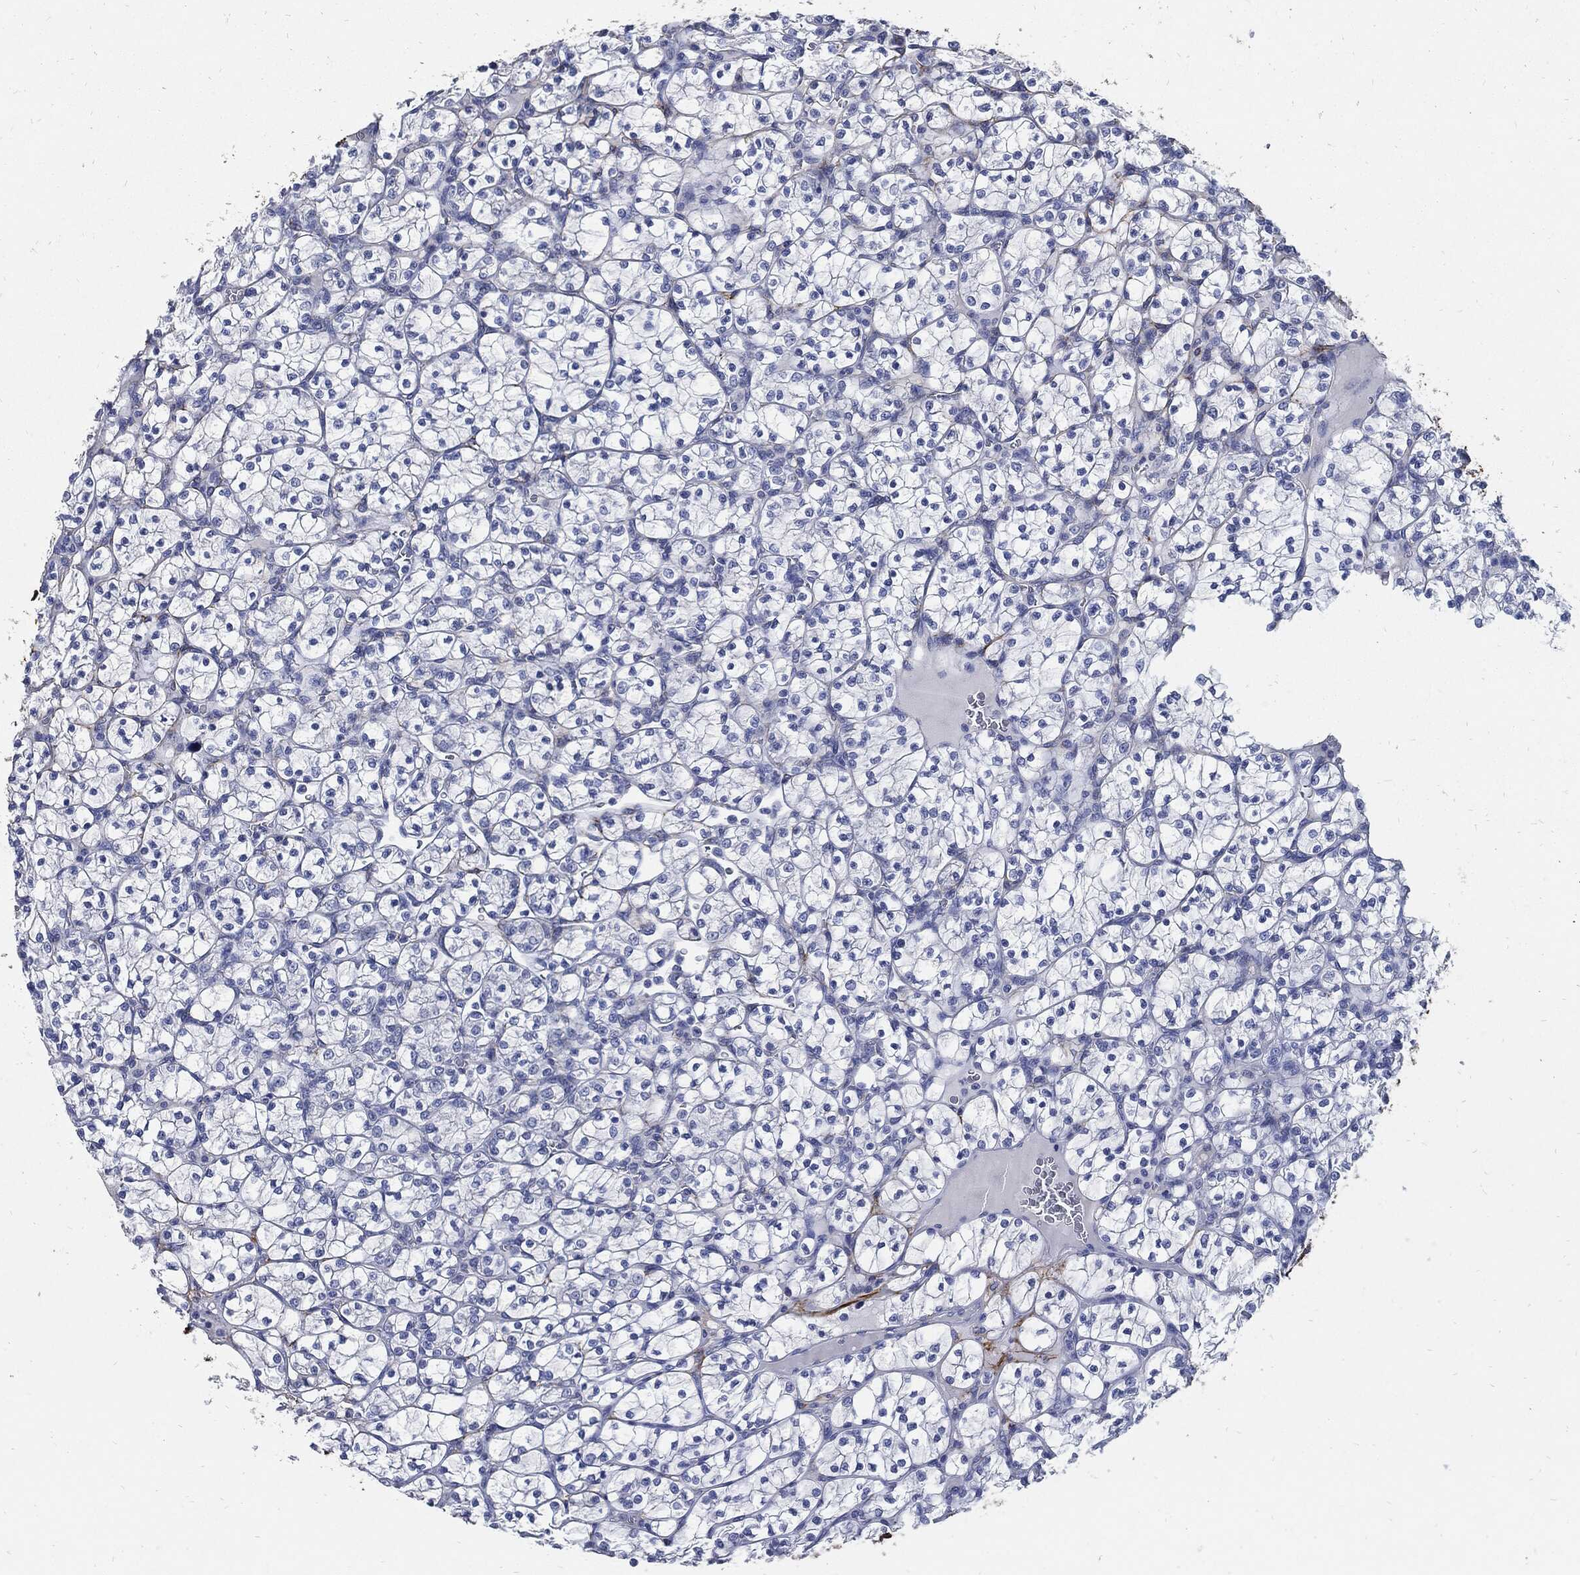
{"staining": {"intensity": "negative", "quantity": "none", "location": "none"}, "tissue": "renal cancer", "cell_type": "Tumor cells", "image_type": "cancer", "snomed": [{"axis": "morphology", "description": "Adenocarcinoma, NOS"}, {"axis": "topography", "description": "Kidney"}], "caption": "Immunohistochemistry of human renal adenocarcinoma demonstrates no staining in tumor cells.", "gene": "FBN1", "patient": {"sex": "female", "age": 89}}